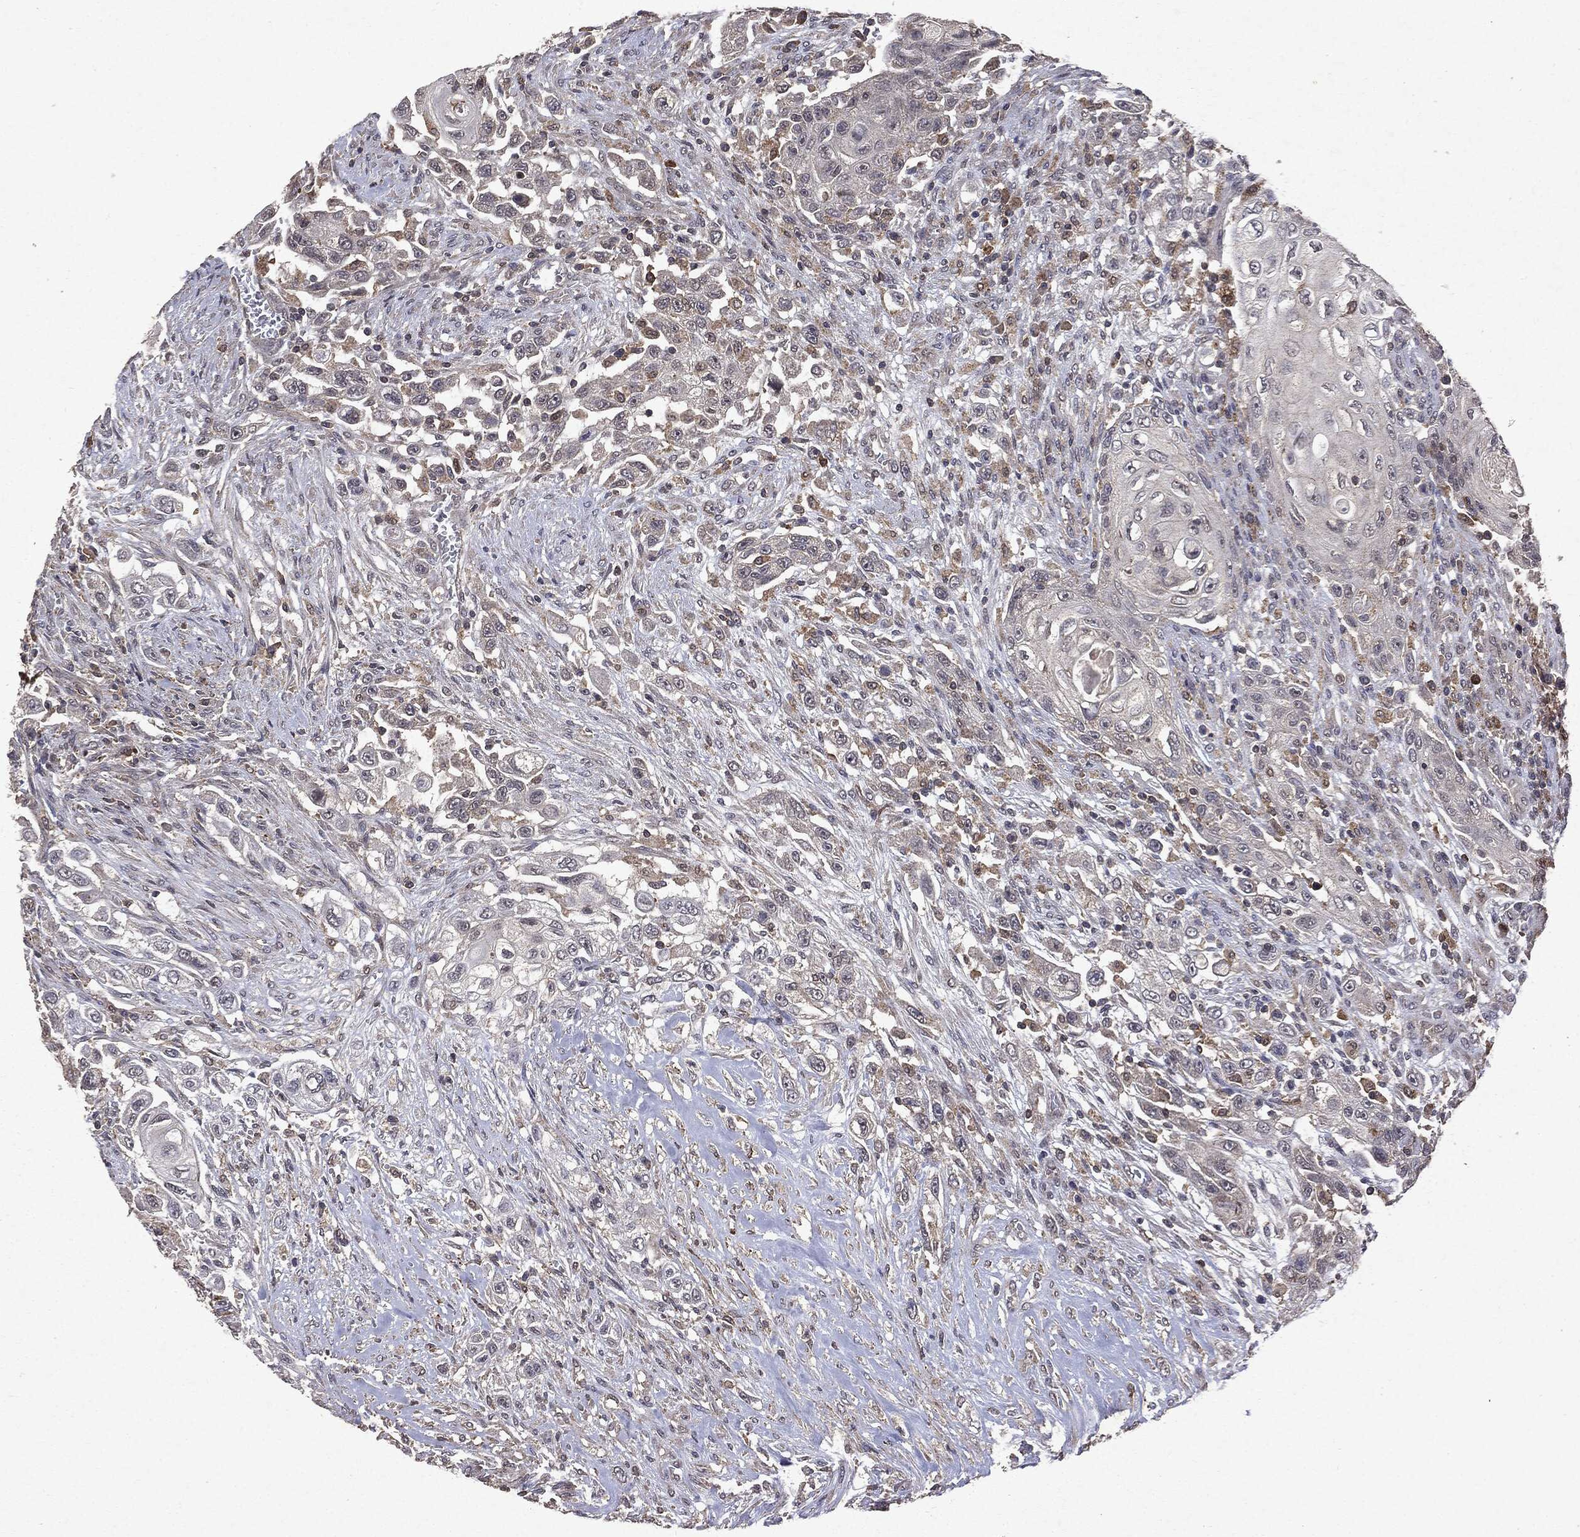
{"staining": {"intensity": "negative", "quantity": "none", "location": "none"}, "tissue": "urothelial cancer", "cell_type": "Tumor cells", "image_type": "cancer", "snomed": [{"axis": "morphology", "description": "Urothelial carcinoma, High grade"}, {"axis": "topography", "description": "Urinary bladder"}], "caption": "Tumor cells are negative for brown protein staining in urothelial cancer.", "gene": "PTEN", "patient": {"sex": "female", "age": 56}}